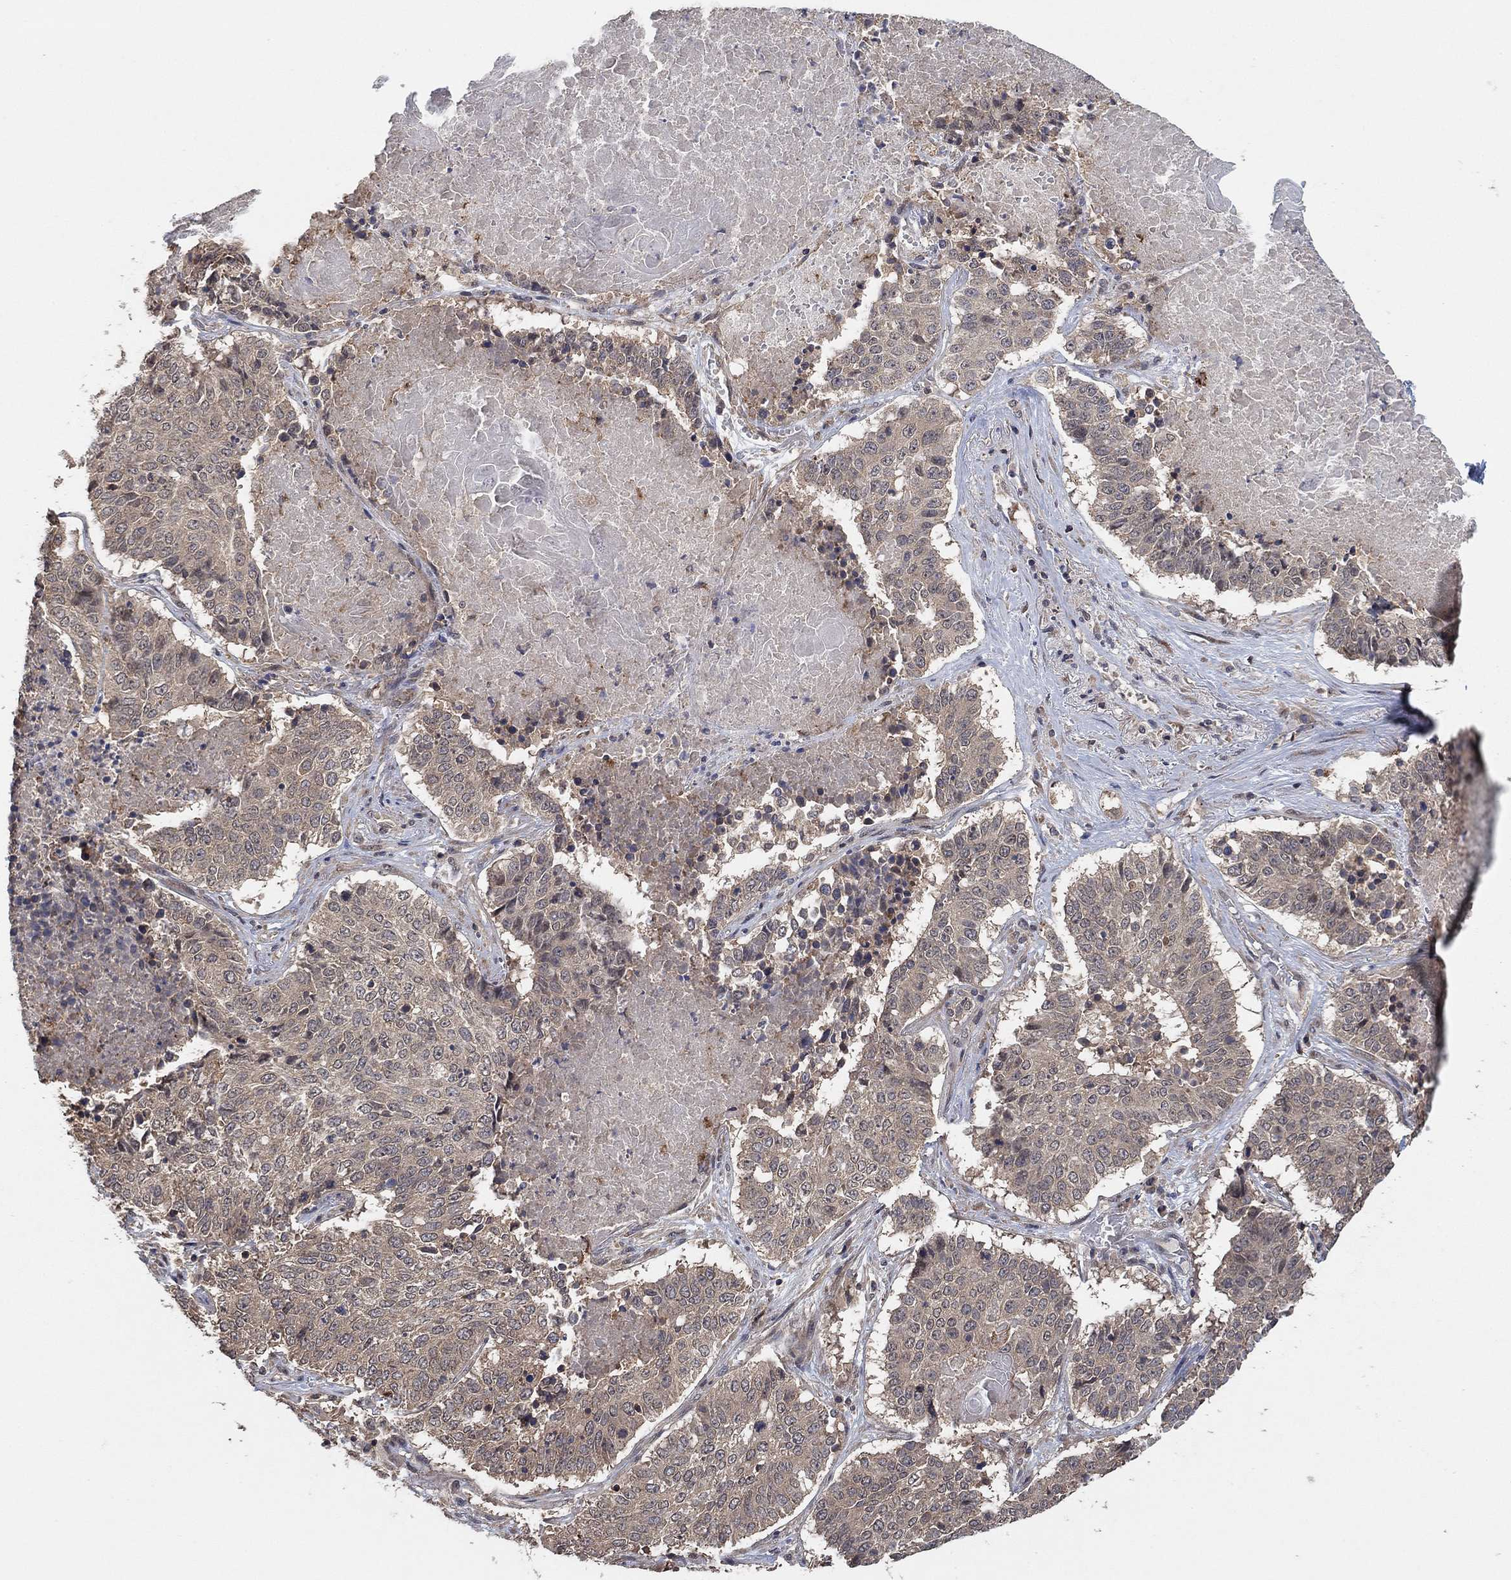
{"staining": {"intensity": "negative", "quantity": "none", "location": "none"}, "tissue": "lung cancer", "cell_type": "Tumor cells", "image_type": "cancer", "snomed": [{"axis": "morphology", "description": "Squamous cell carcinoma, NOS"}, {"axis": "topography", "description": "Lung"}], "caption": "This is a photomicrograph of immunohistochemistry (IHC) staining of lung cancer (squamous cell carcinoma), which shows no staining in tumor cells.", "gene": "CCDC43", "patient": {"sex": "male", "age": 64}}